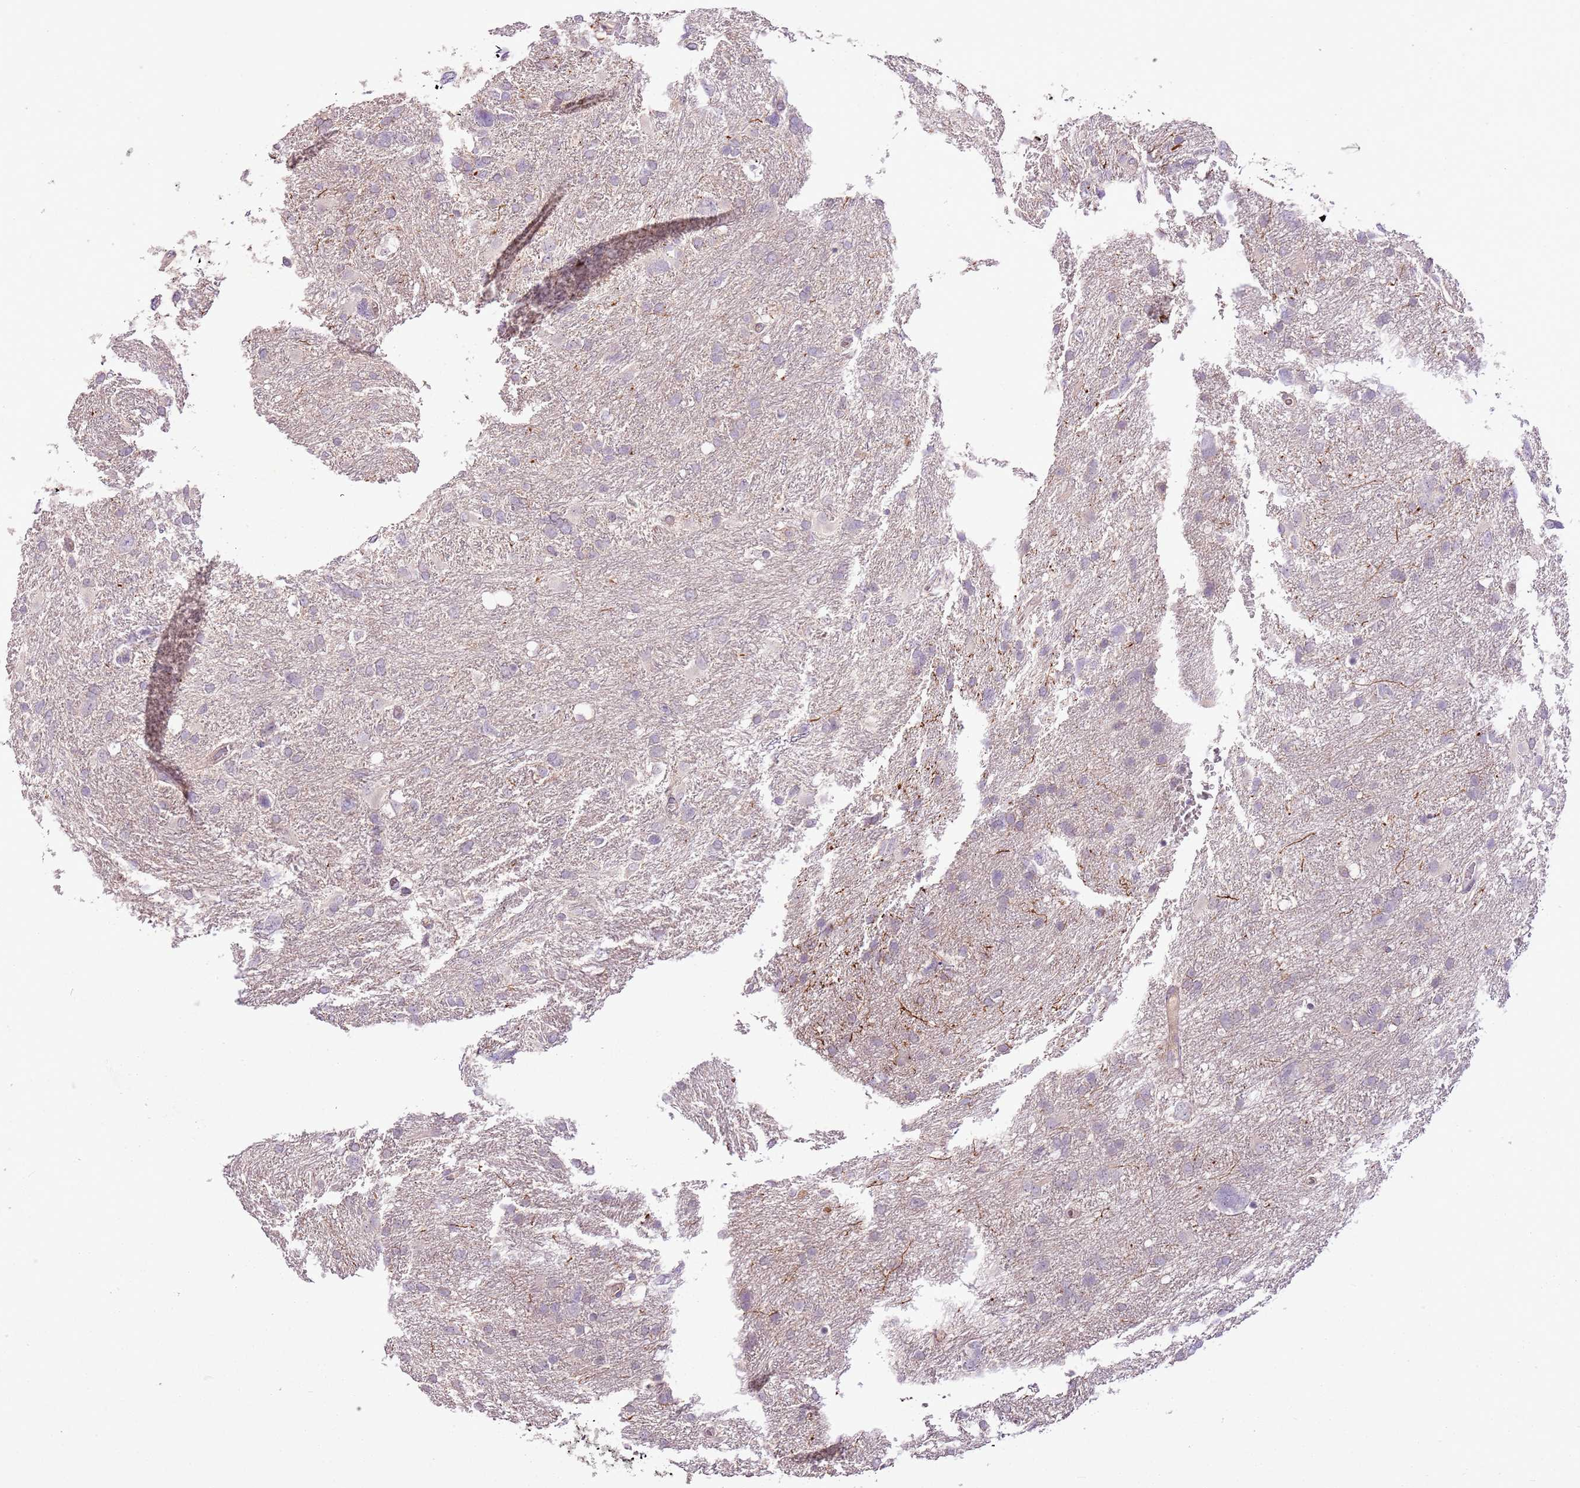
{"staining": {"intensity": "negative", "quantity": "none", "location": "none"}, "tissue": "glioma", "cell_type": "Tumor cells", "image_type": "cancer", "snomed": [{"axis": "morphology", "description": "Glioma, malignant, High grade"}, {"axis": "topography", "description": "Brain"}], "caption": "Tumor cells are negative for brown protein staining in glioma.", "gene": "CMKLR1", "patient": {"sex": "male", "age": 61}}